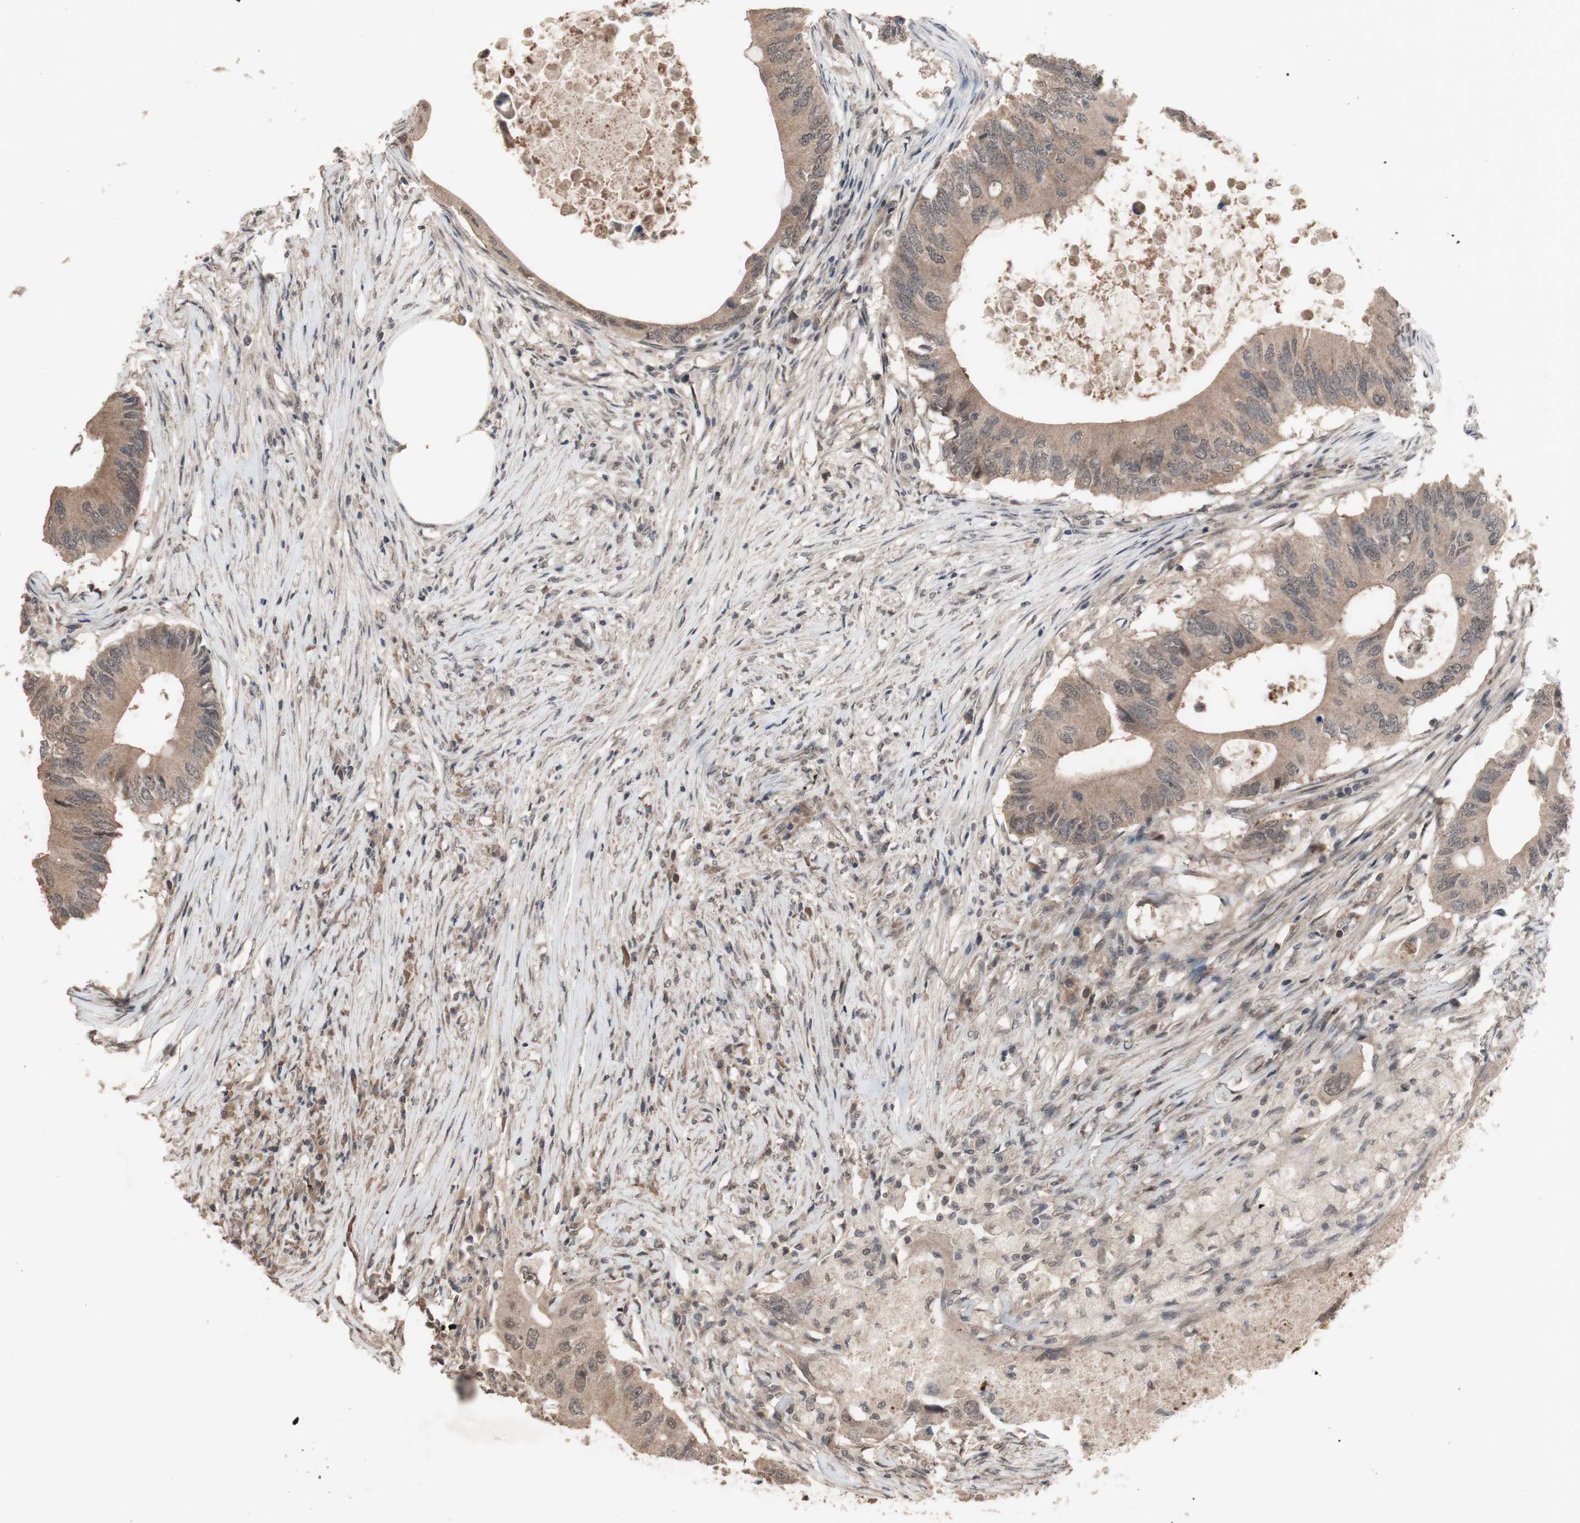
{"staining": {"intensity": "moderate", "quantity": ">75%", "location": "cytoplasmic/membranous"}, "tissue": "colorectal cancer", "cell_type": "Tumor cells", "image_type": "cancer", "snomed": [{"axis": "morphology", "description": "Adenocarcinoma, NOS"}, {"axis": "topography", "description": "Colon"}], "caption": "Tumor cells demonstrate moderate cytoplasmic/membranous staining in approximately >75% of cells in colorectal cancer.", "gene": "KANSL1", "patient": {"sex": "male", "age": 71}}